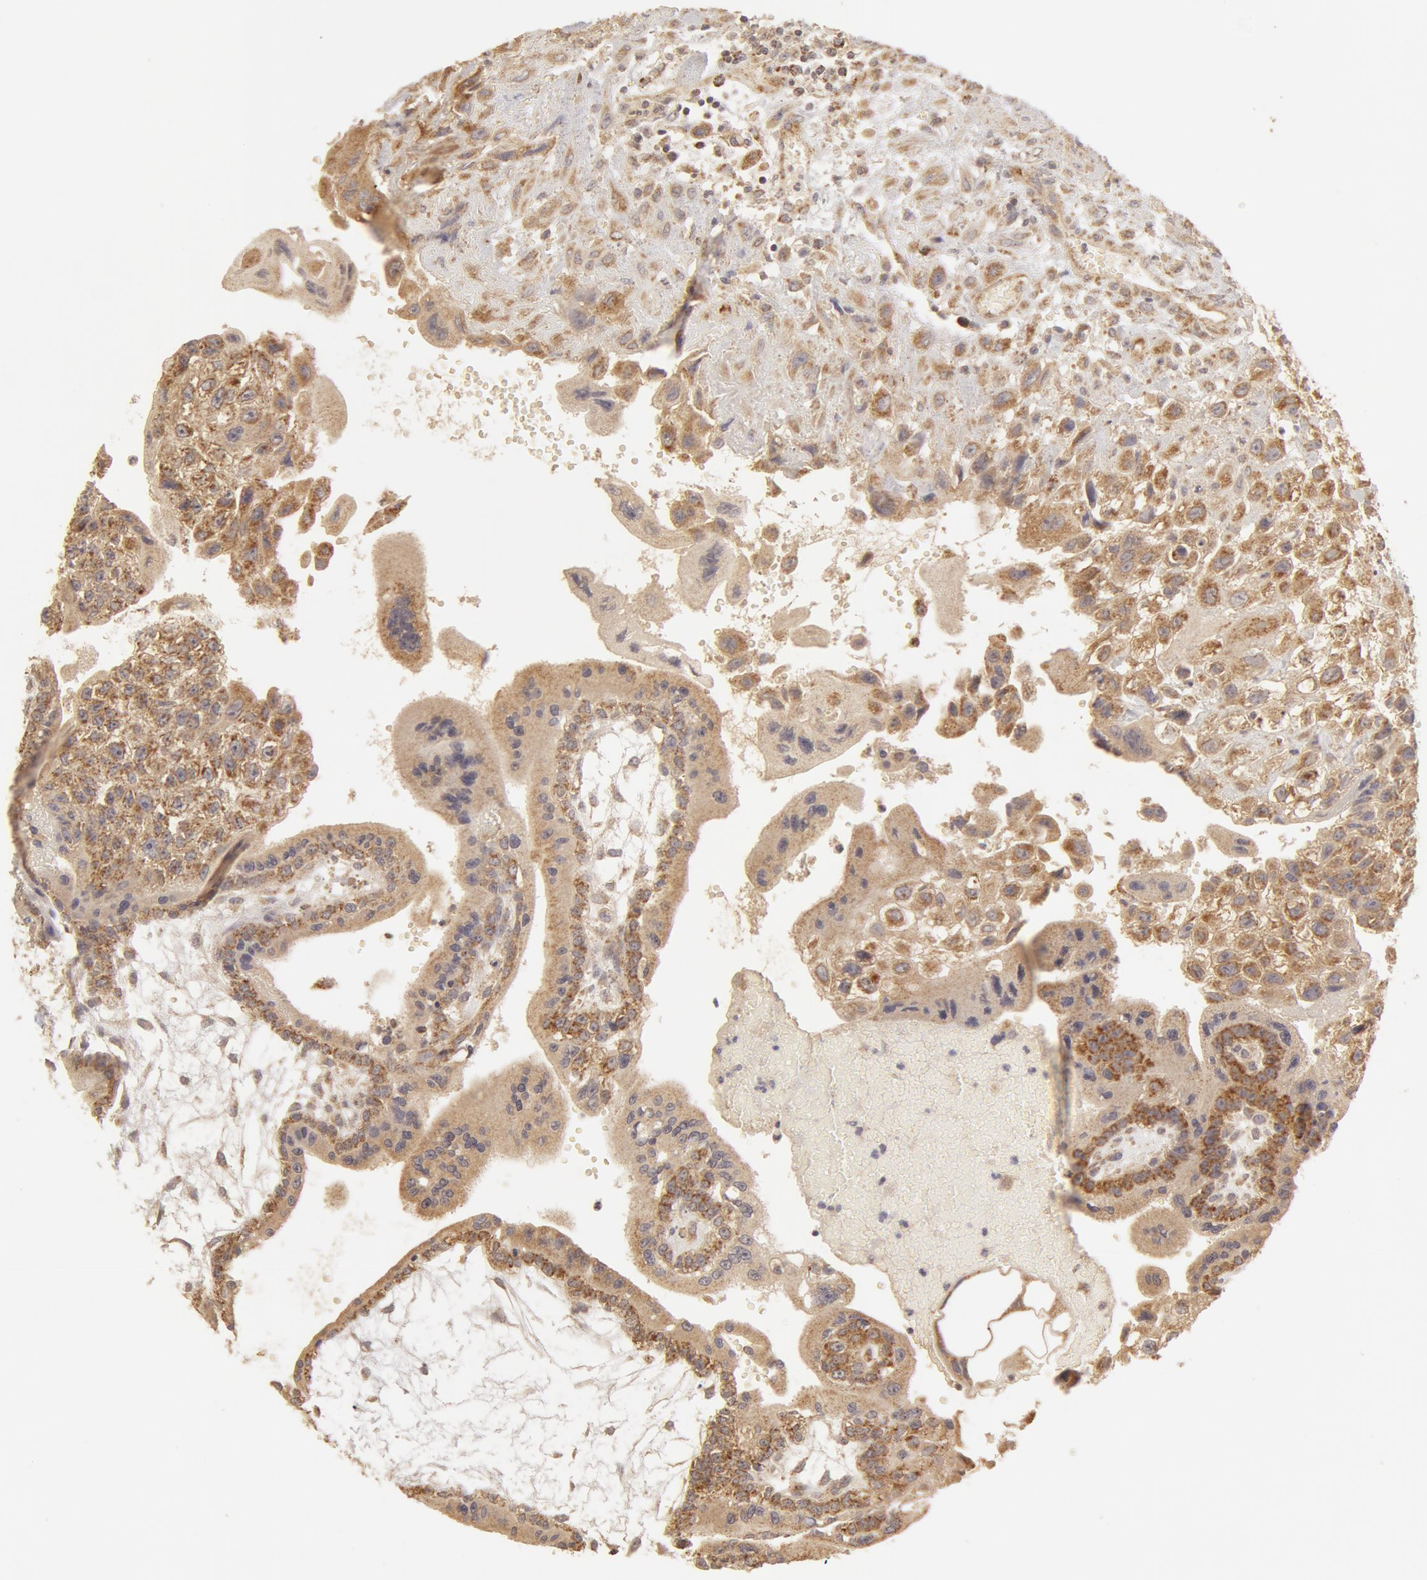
{"staining": {"intensity": "moderate", "quantity": "25%-75%", "location": "cytoplasmic/membranous"}, "tissue": "placenta", "cell_type": "Decidual cells", "image_type": "normal", "snomed": [{"axis": "morphology", "description": "Normal tissue, NOS"}, {"axis": "topography", "description": "Placenta"}], "caption": "This histopathology image shows immunohistochemistry (IHC) staining of normal placenta, with medium moderate cytoplasmic/membranous positivity in approximately 25%-75% of decidual cells.", "gene": "ADPRH", "patient": {"sex": "female", "age": 34}}